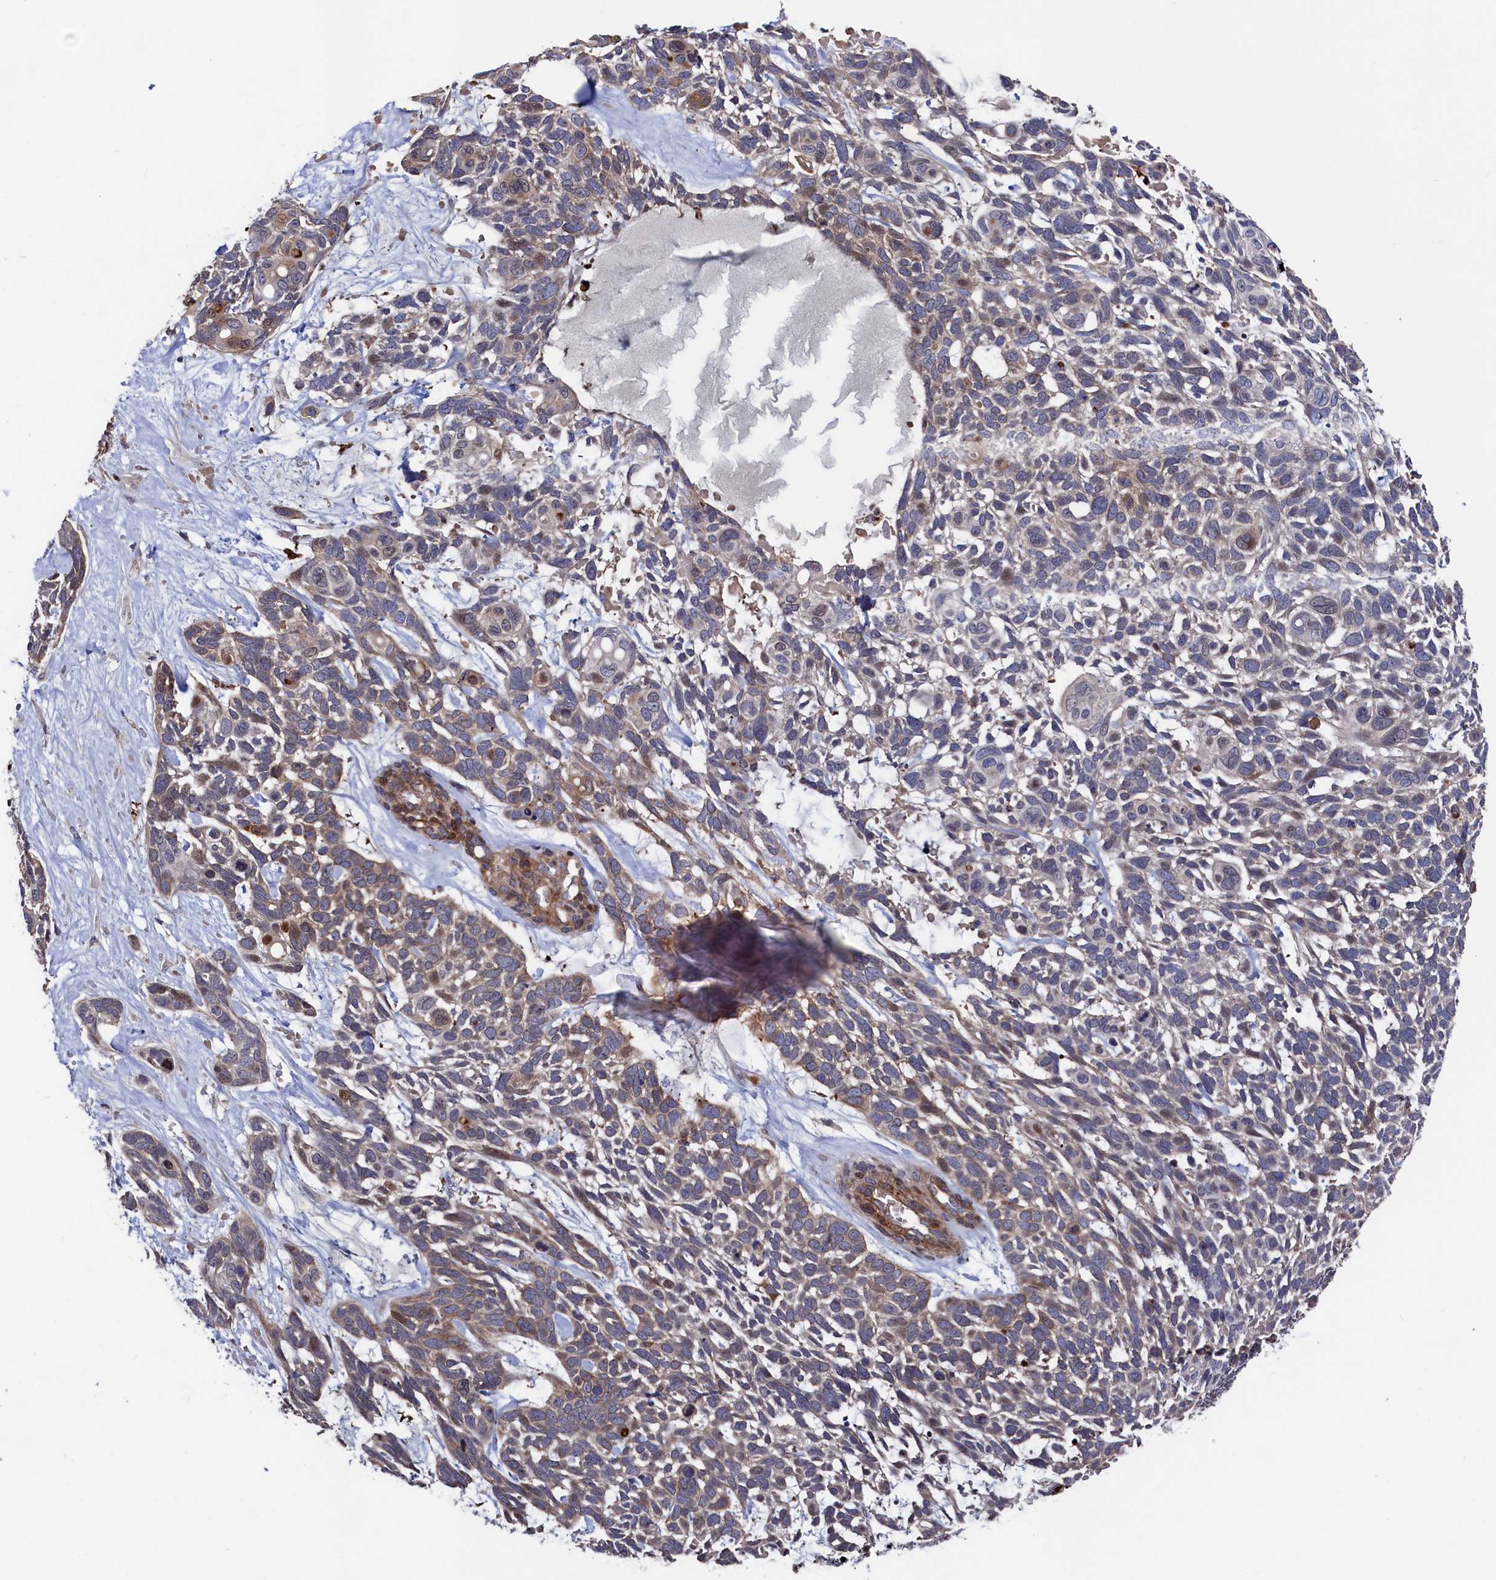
{"staining": {"intensity": "weak", "quantity": "25%-75%", "location": "cytoplasmic/membranous"}, "tissue": "skin cancer", "cell_type": "Tumor cells", "image_type": "cancer", "snomed": [{"axis": "morphology", "description": "Basal cell carcinoma"}, {"axis": "topography", "description": "Skin"}], "caption": "Skin cancer stained with DAB IHC reveals low levels of weak cytoplasmic/membranous expression in about 25%-75% of tumor cells.", "gene": "ZNF891", "patient": {"sex": "male", "age": 88}}